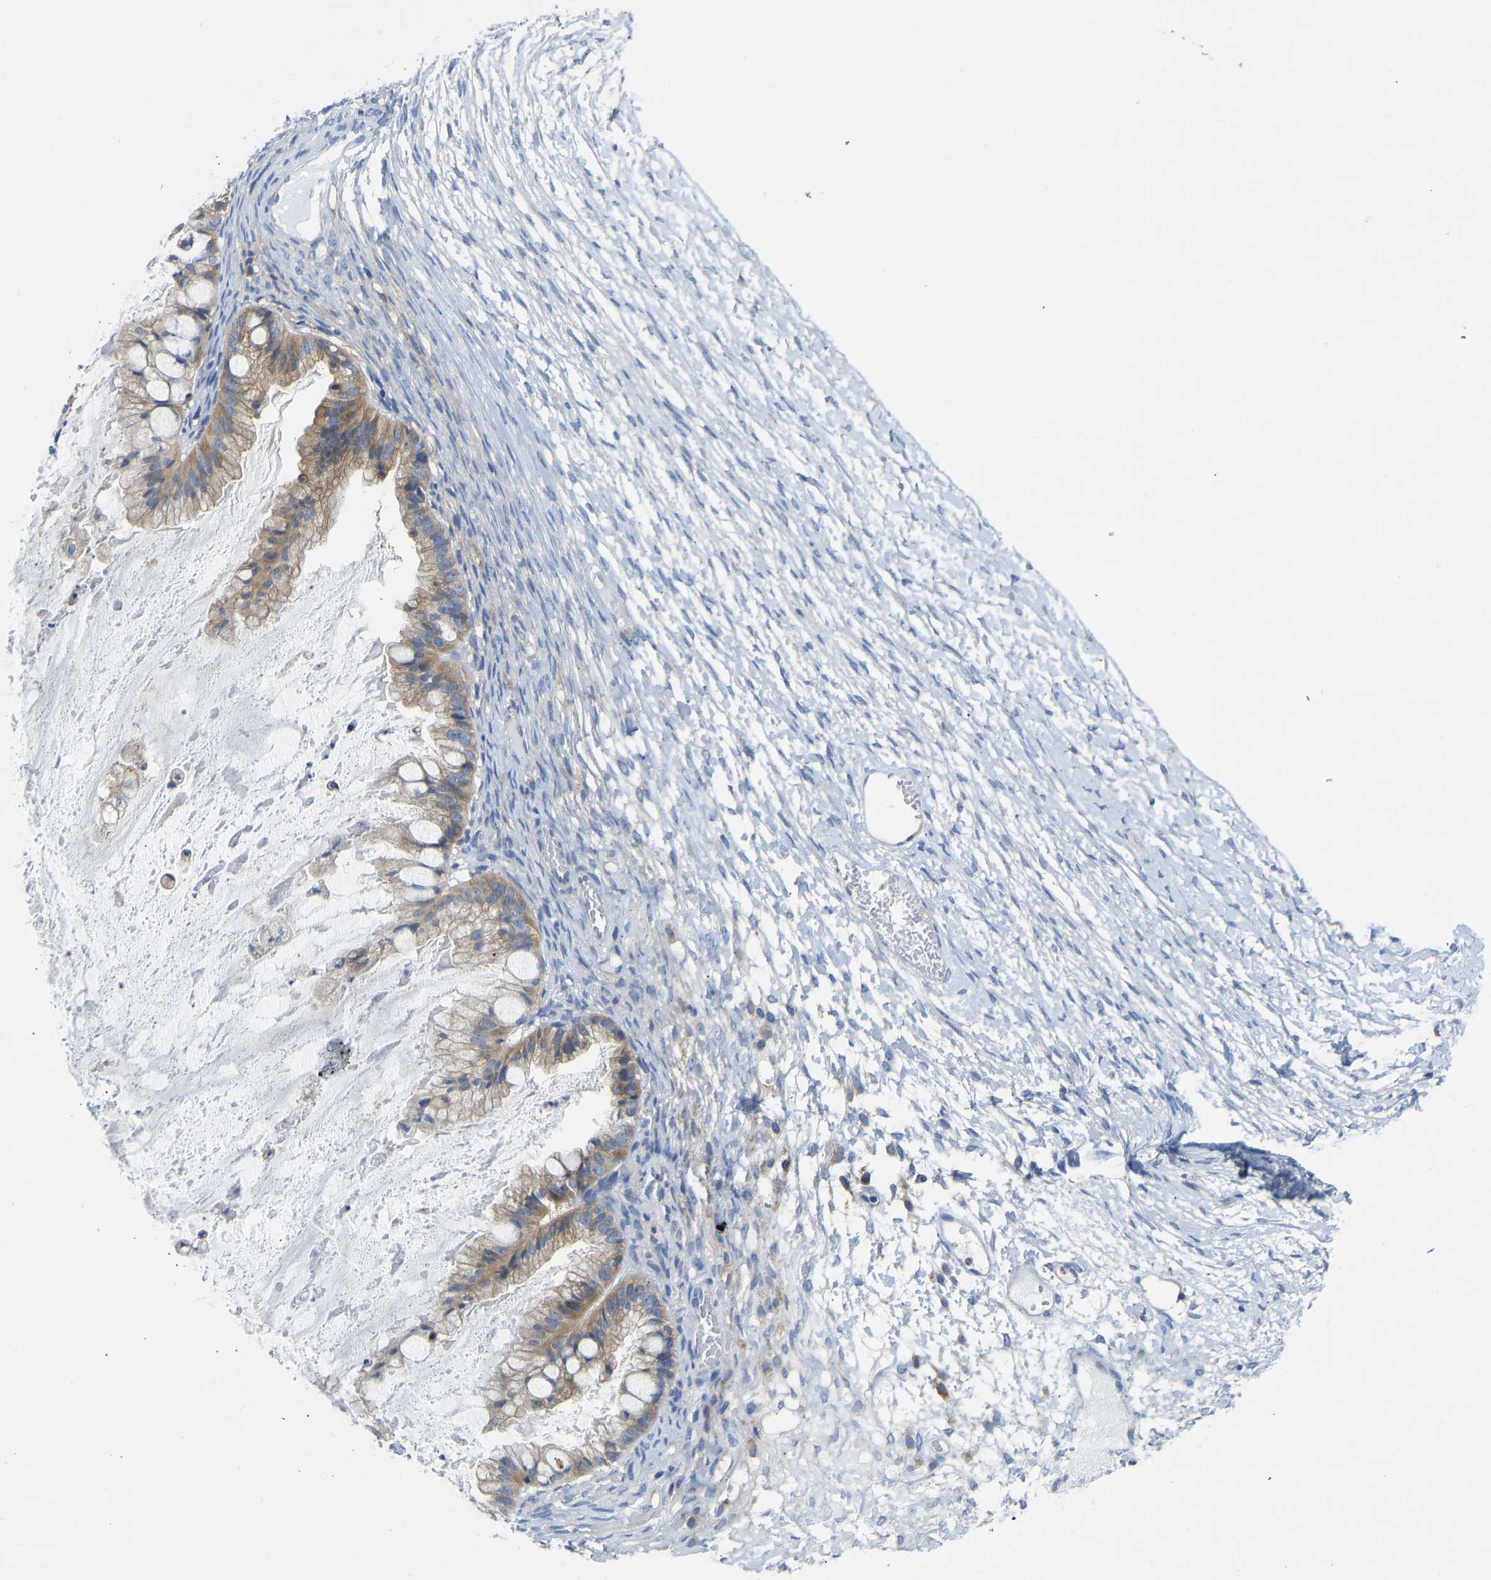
{"staining": {"intensity": "moderate", "quantity": ">75%", "location": "cytoplasmic/membranous"}, "tissue": "ovarian cancer", "cell_type": "Tumor cells", "image_type": "cancer", "snomed": [{"axis": "morphology", "description": "Cystadenocarcinoma, mucinous, NOS"}, {"axis": "topography", "description": "Ovary"}], "caption": "Immunohistochemical staining of ovarian cancer reveals medium levels of moderate cytoplasmic/membranous protein expression in about >75% of tumor cells.", "gene": "PPP3CA", "patient": {"sex": "female", "age": 57}}